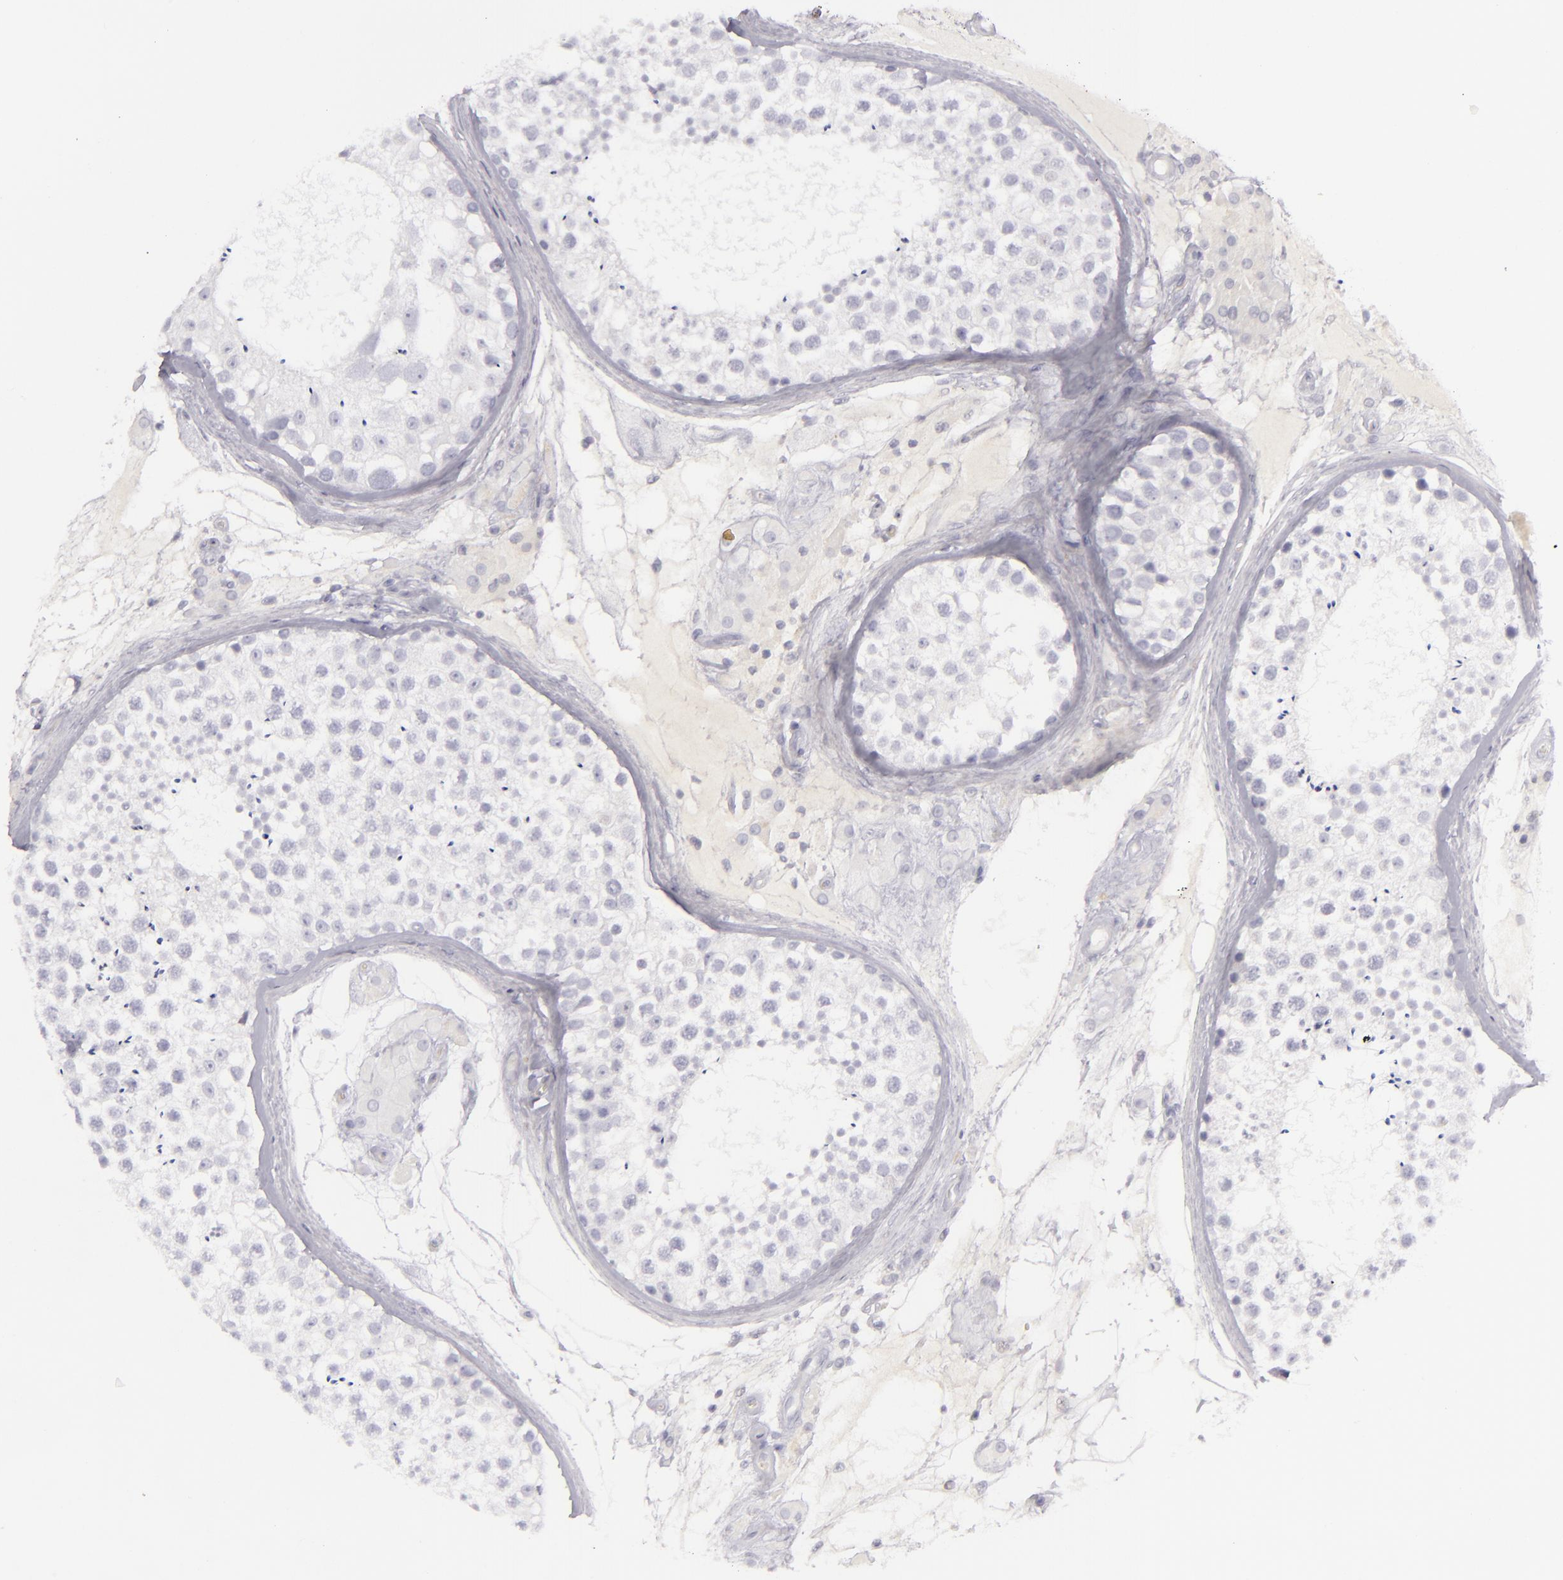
{"staining": {"intensity": "negative", "quantity": "none", "location": "none"}, "tissue": "testis", "cell_type": "Cells in seminiferous ducts", "image_type": "normal", "snomed": [{"axis": "morphology", "description": "Normal tissue, NOS"}, {"axis": "topography", "description": "Testis"}], "caption": "A high-resolution micrograph shows IHC staining of normal testis, which displays no significant staining in cells in seminiferous ducts. (DAB immunohistochemistry (IHC) with hematoxylin counter stain).", "gene": "CDX2", "patient": {"sex": "male", "age": 46}}